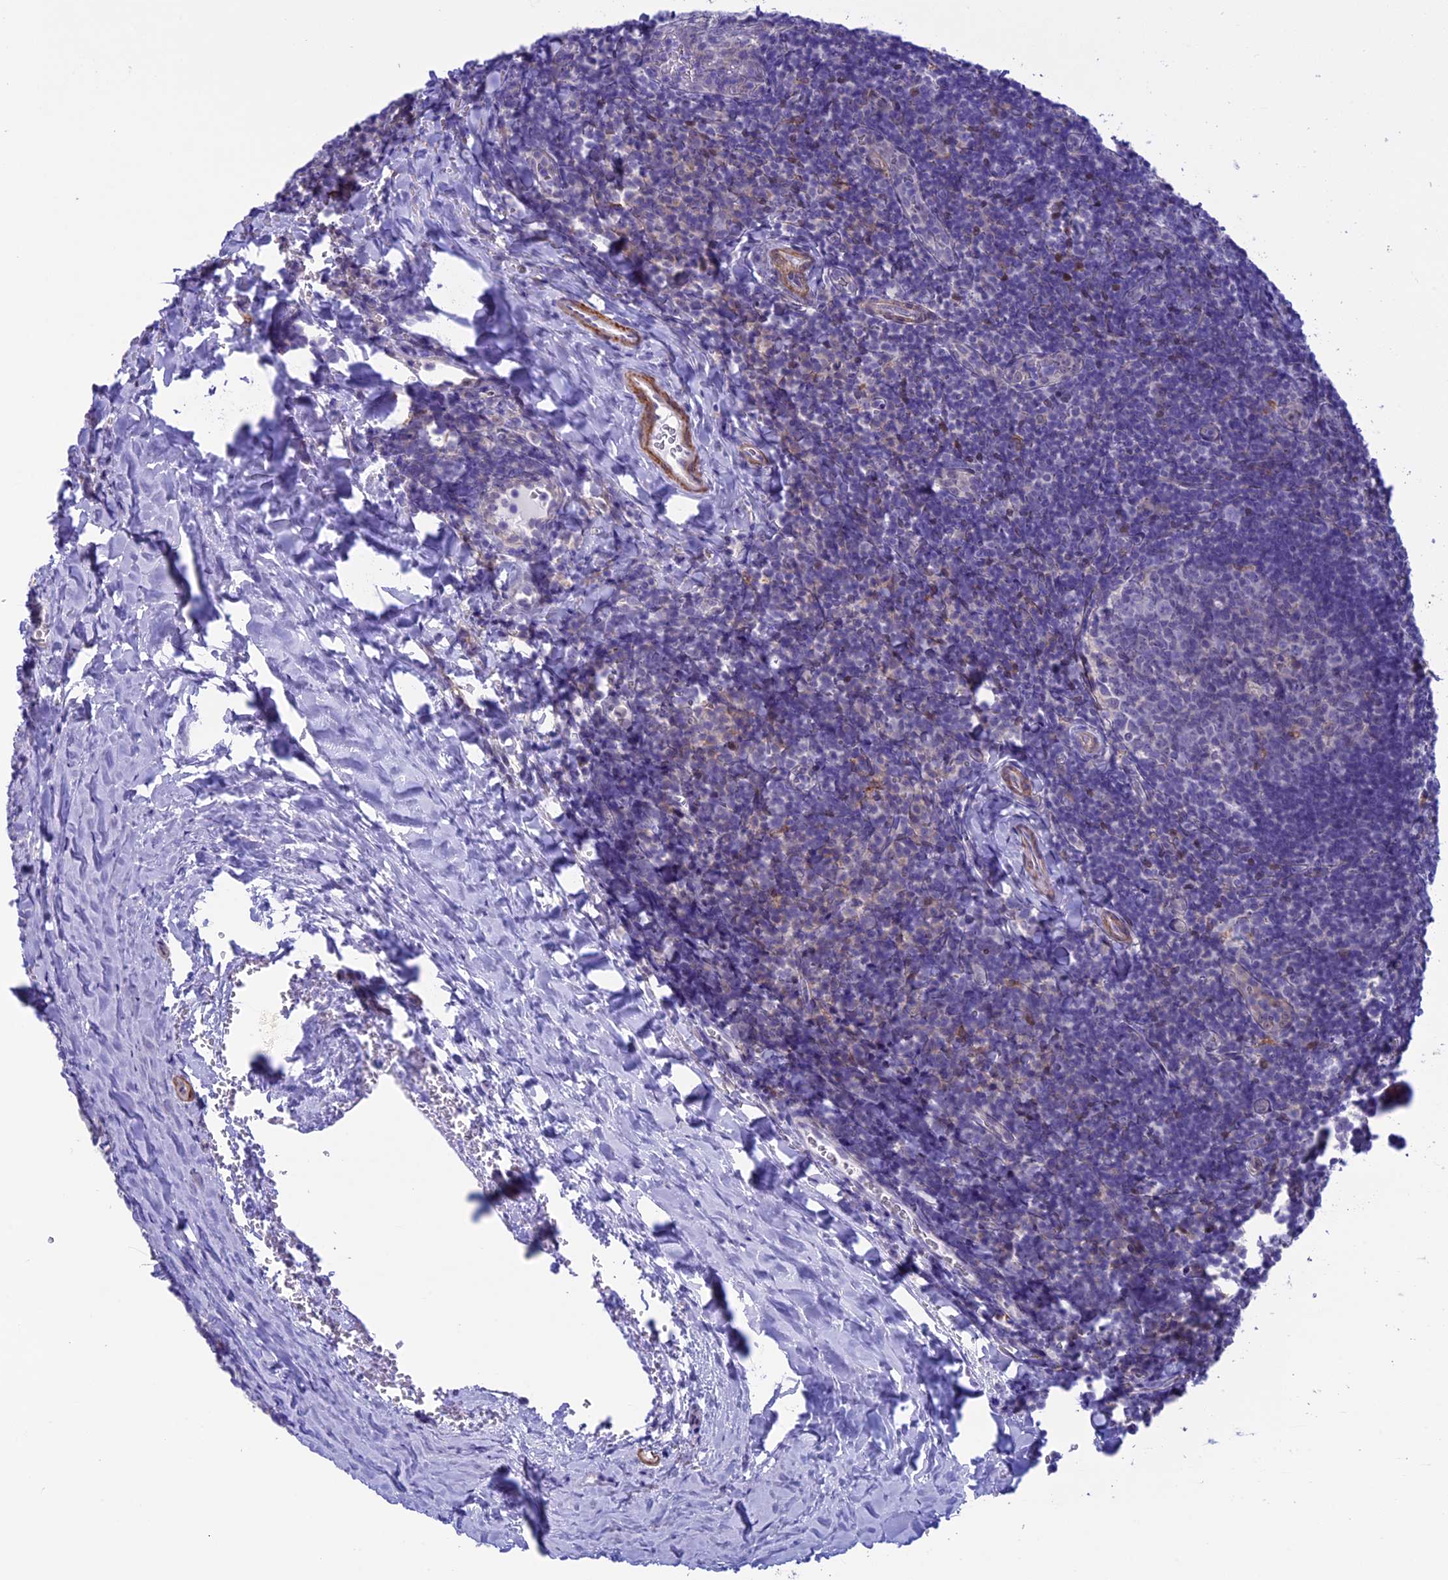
{"staining": {"intensity": "negative", "quantity": "none", "location": "none"}, "tissue": "tonsil", "cell_type": "Germinal center cells", "image_type": "normal", "snomed": [{"axis": "morphology", "description": "Normal tissue, NOS"}, {"axis": "topography", "description": "Tonsil"}], "caption": "Immunohistochemical staining of unremarkable human tonsil displays no significant staining in germinal center cells.", "gene": "IGSF6", "patient": {"sex": "male", "age": 17}}